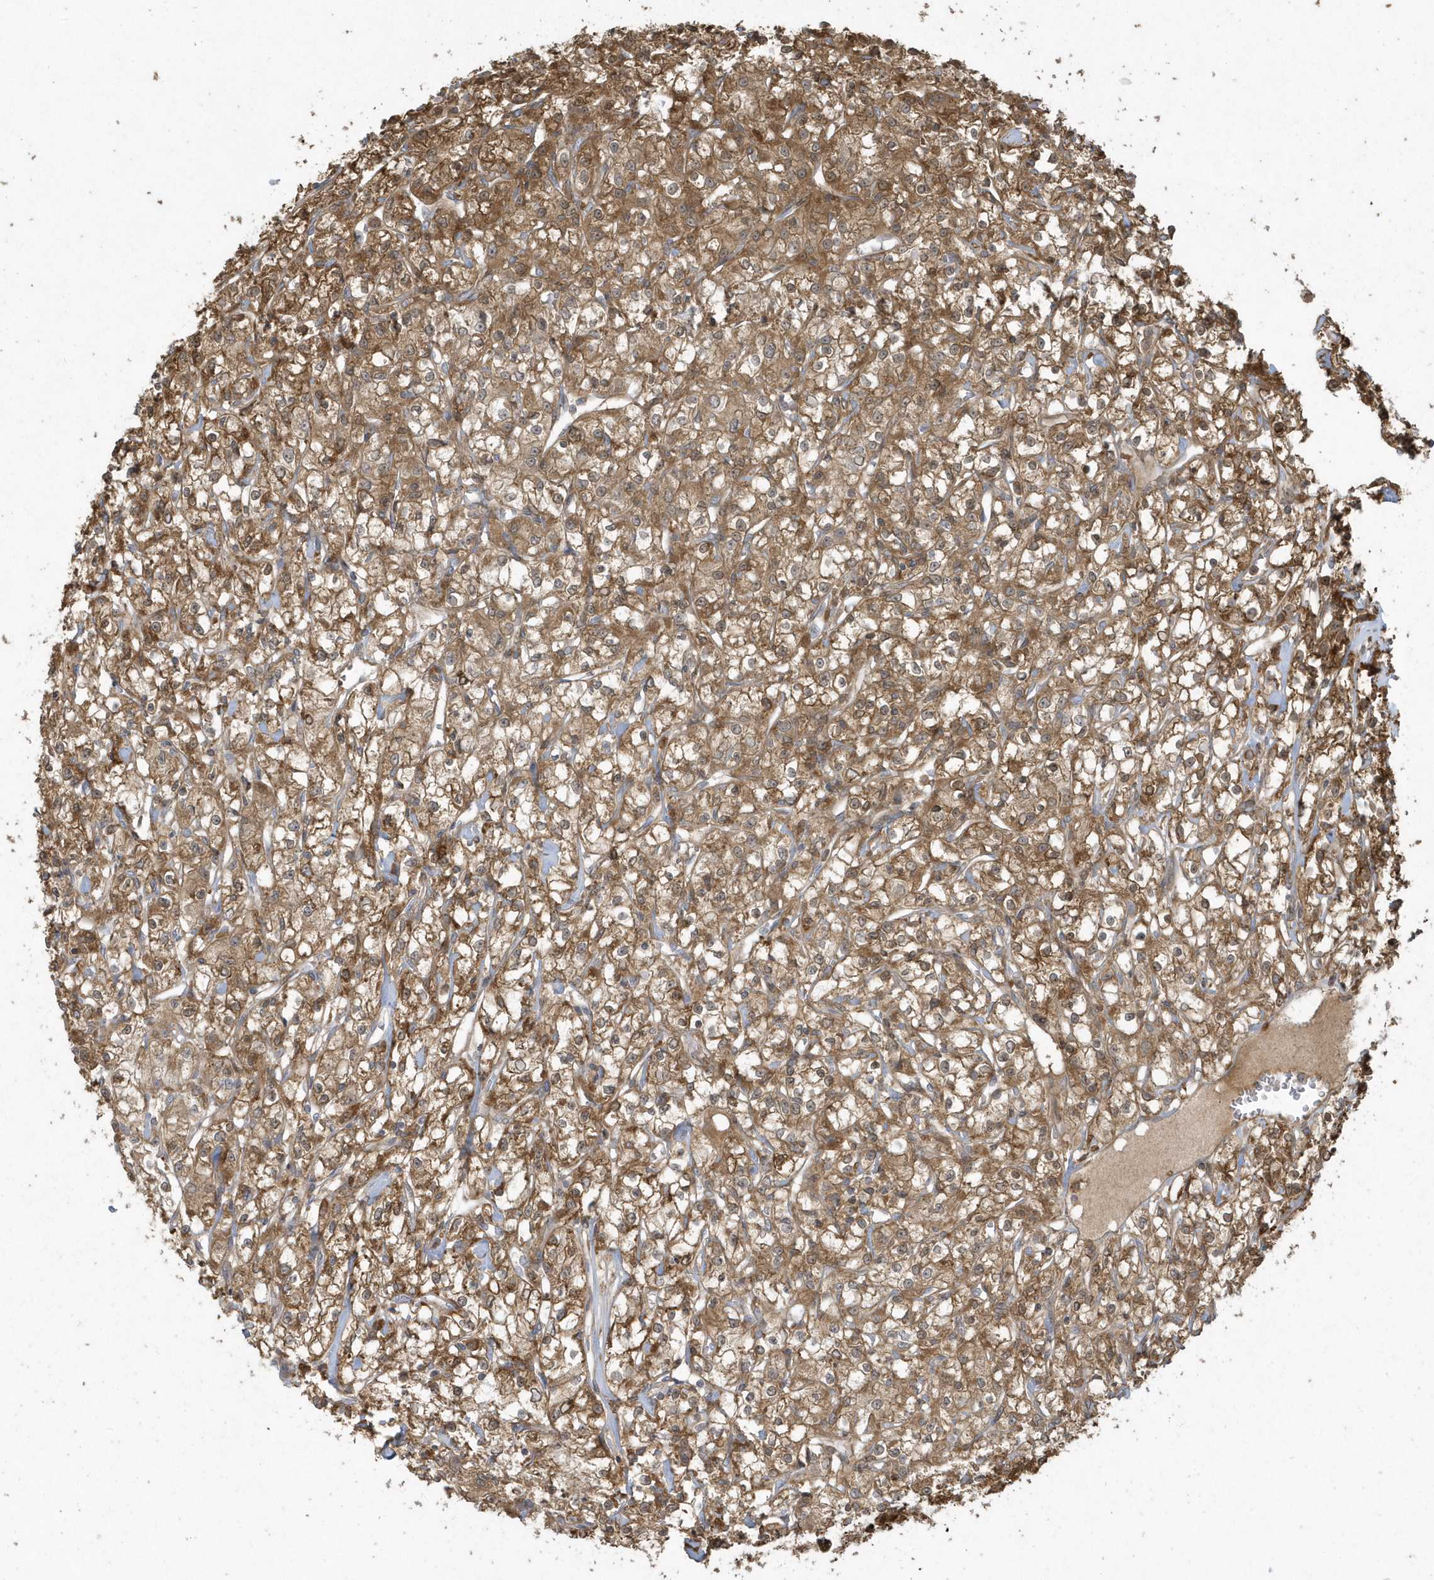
{"staining": {"intensity": "moderate", "quantity": ">75%", "location": "cytoplasmic/membranous"}, "tissue": "renal cancer", "cell_type": "Tumor cells", "image_type": "cancer", "snomed": [{"axis": "morphology", "description": "Adenocarcinoma, NOS"}, {"axis": "topography", "description": "Kidney"}], "caption": "Renal cancer stained with a protein marker exhibits moderate staining in tumor cells.", "gene": "HNMT", "patient": {"sex": "female", "age": 59}}